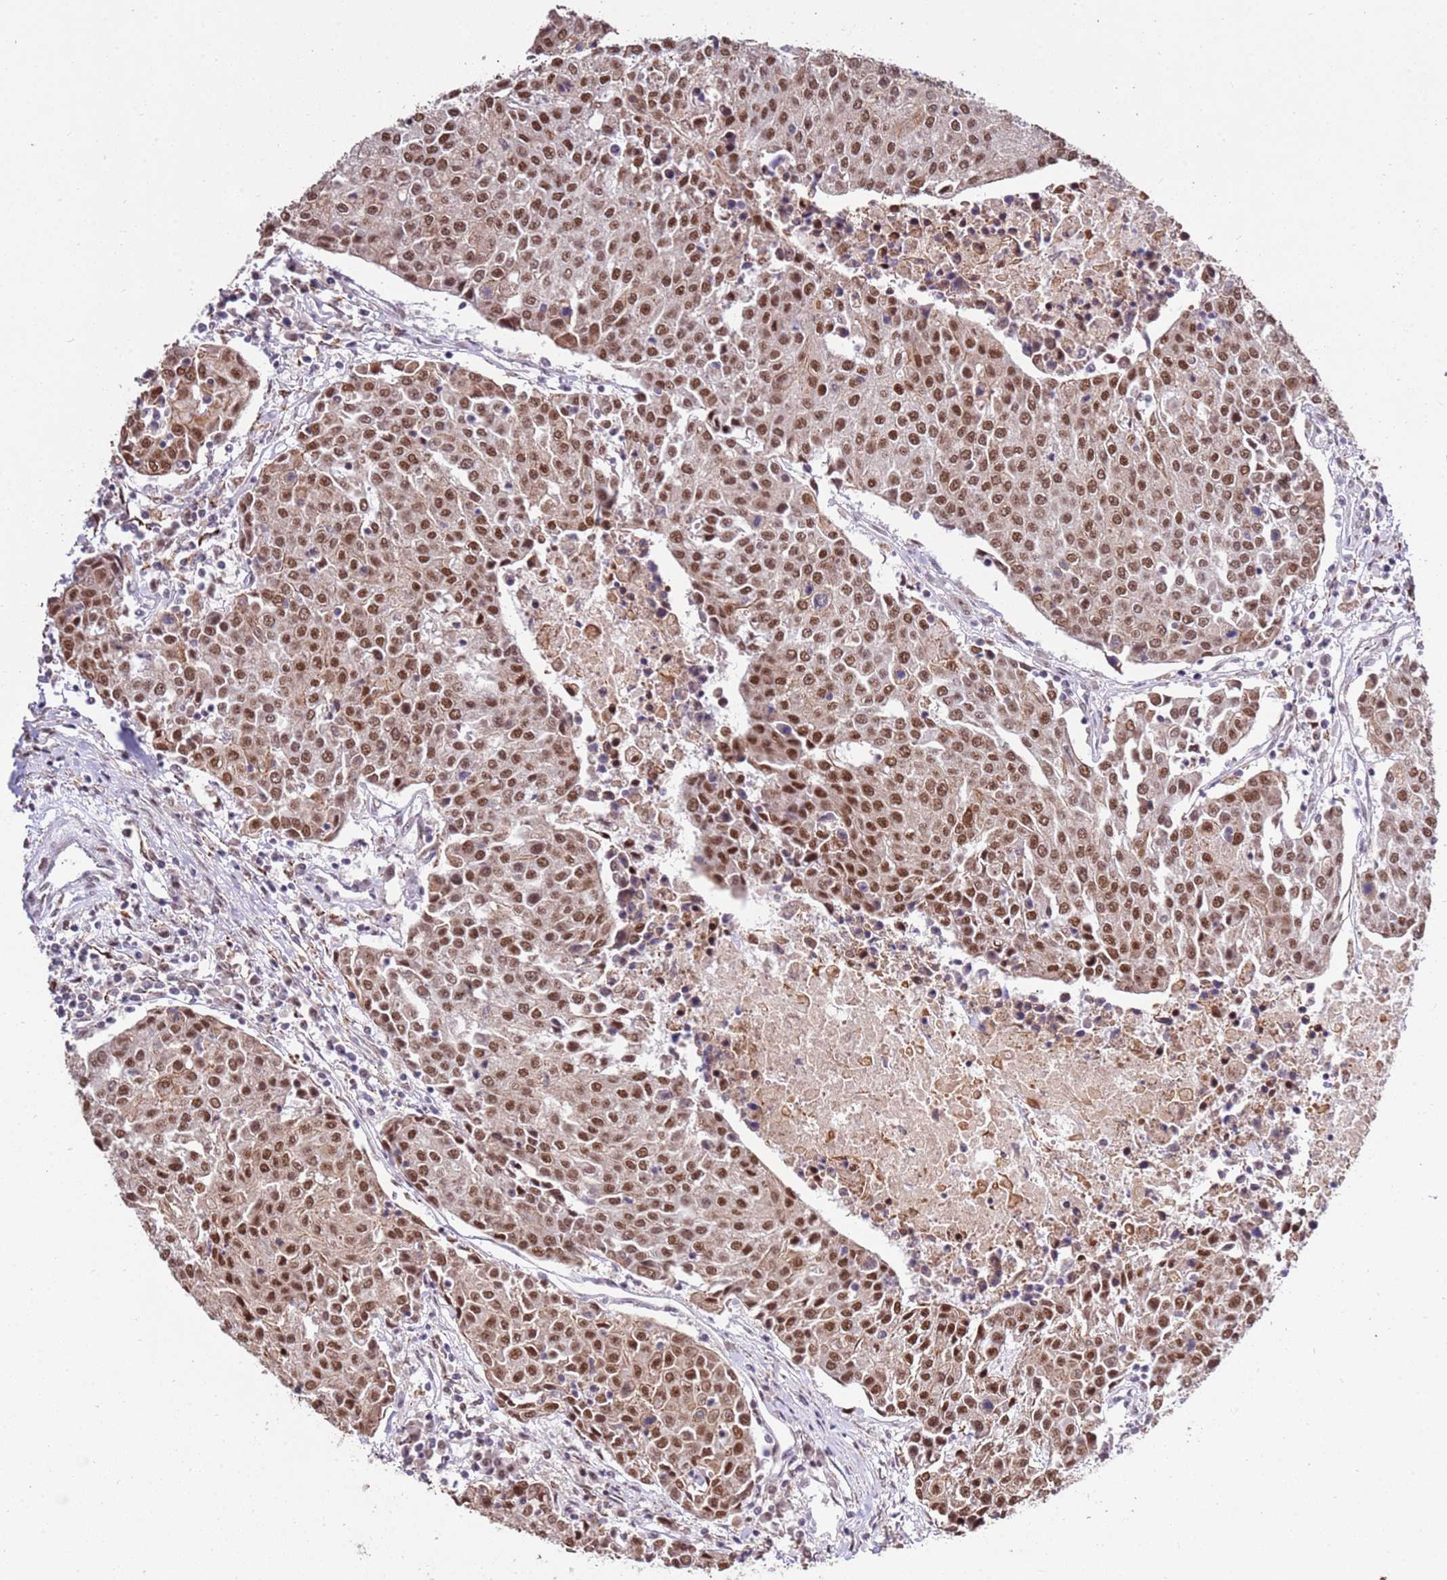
{"staining": {"intensity": "moderate", "quantity": ">75%", "location": "nuclear"}, "tissue": "urothelial cancer", "cell_type": "Tumor cells", "image_type": "cancer", "snomed": [{"axis": "morphology", "description": "Urothelial carcinoma, High grade"}, {"axis": "topography", "description": "Urinary bladder"}], "caption": "This histopathology image reveals urothelial cancer stained with immunohistochemistry to label a protein in brown. The nuclear of tumor cells show moderate positivity for the protein. Nuclei are counter-stained blue.", "gene": "AKAP8L", "patient": {"sex": "female", "age": 85}}